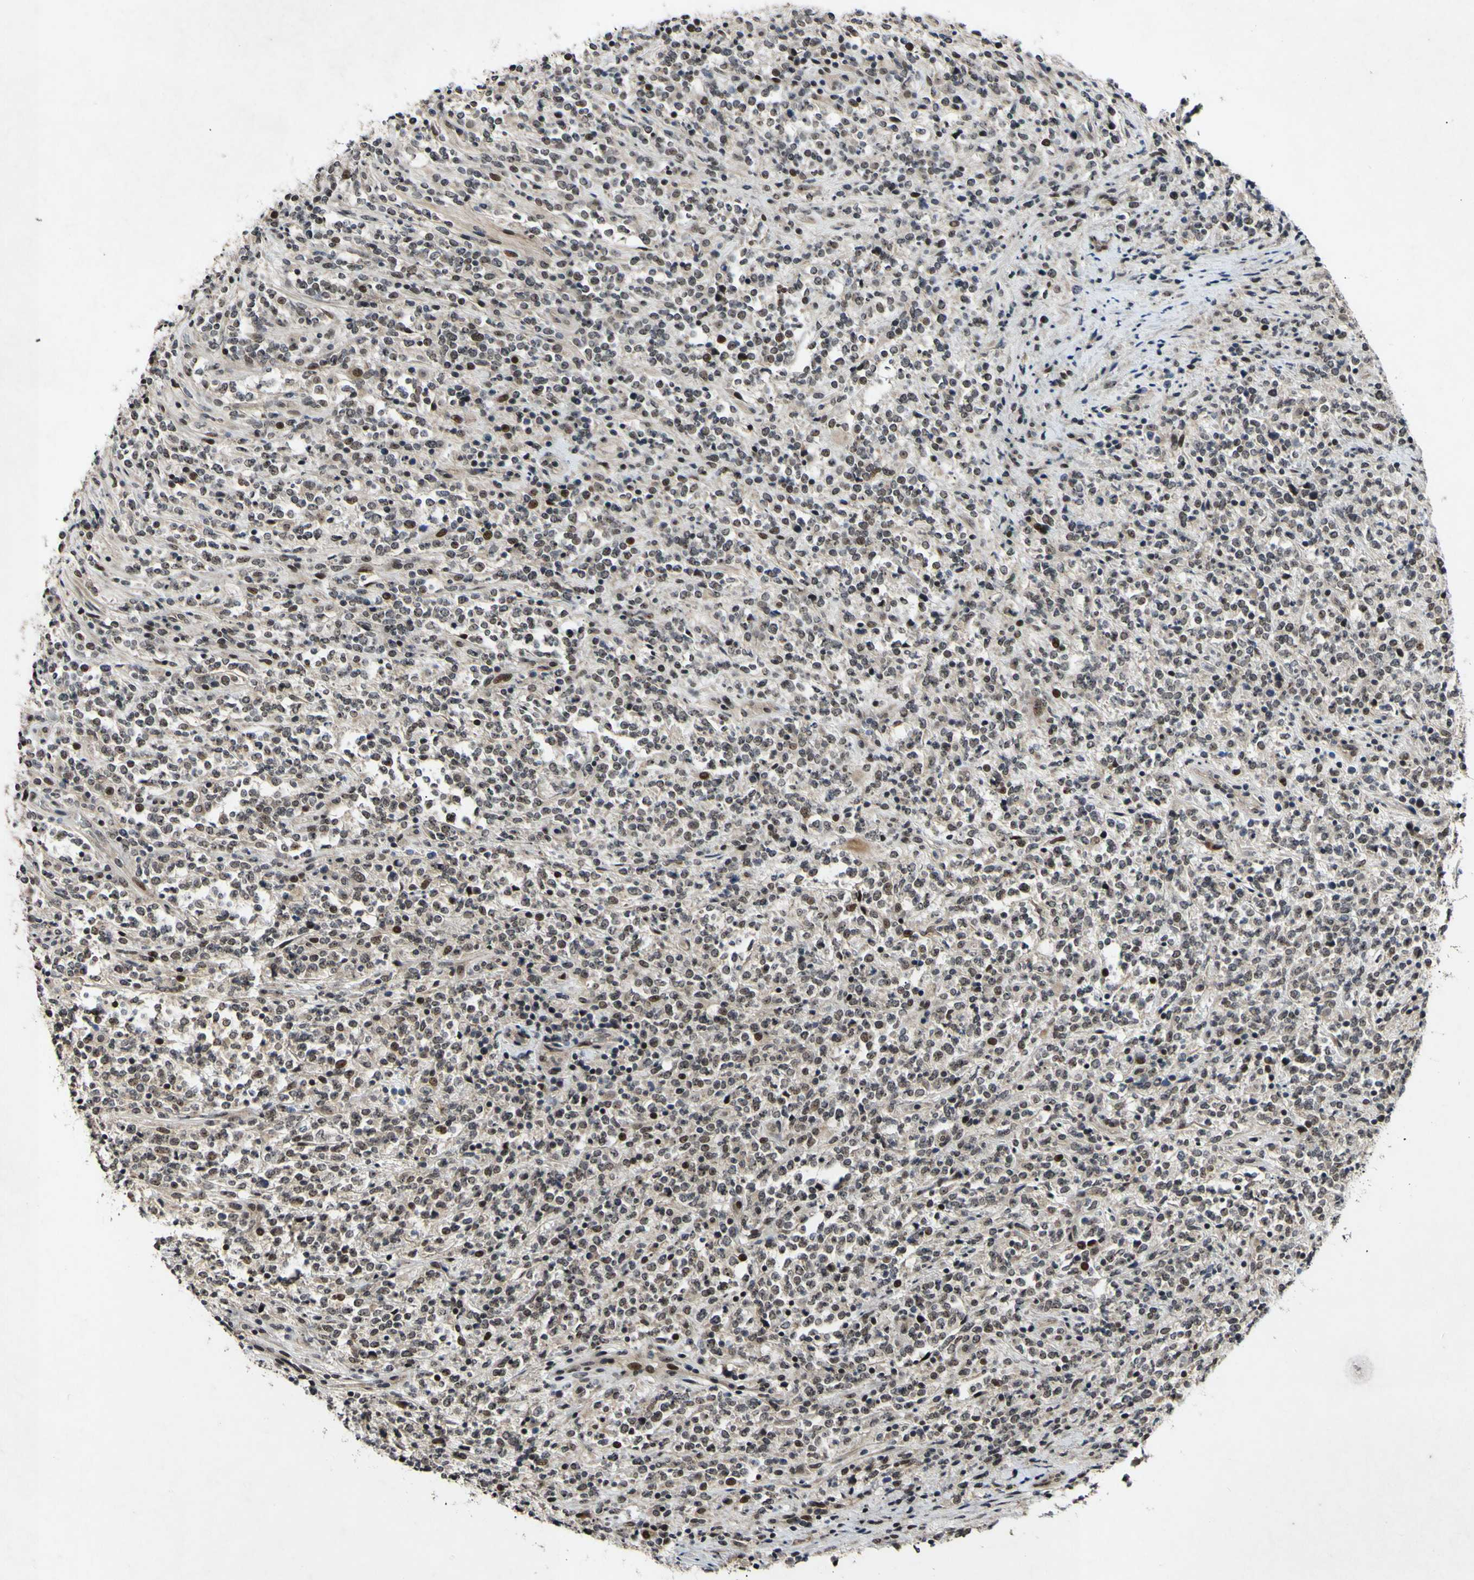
{"staining": {"intensity": "moderate", "quantity": "<25%", "location": "nuclear"}, "tissue": "lymphoma", "cell_type": "Tumor cells", "image_type": "cancer", "snomed": [{"axis": "morphology", "description": "Malignant lymphoma, non-Hodgkin's type, High grade"}, {"axis": "topography", "description": "Soft tissue"}], "caption": "Protein expression analysis of lymphoma exhibits moderate nuclear expression in about <25% of tumor cells.", "gene": "POLR2F", "patient": {"sex": "male", "age": 18}}